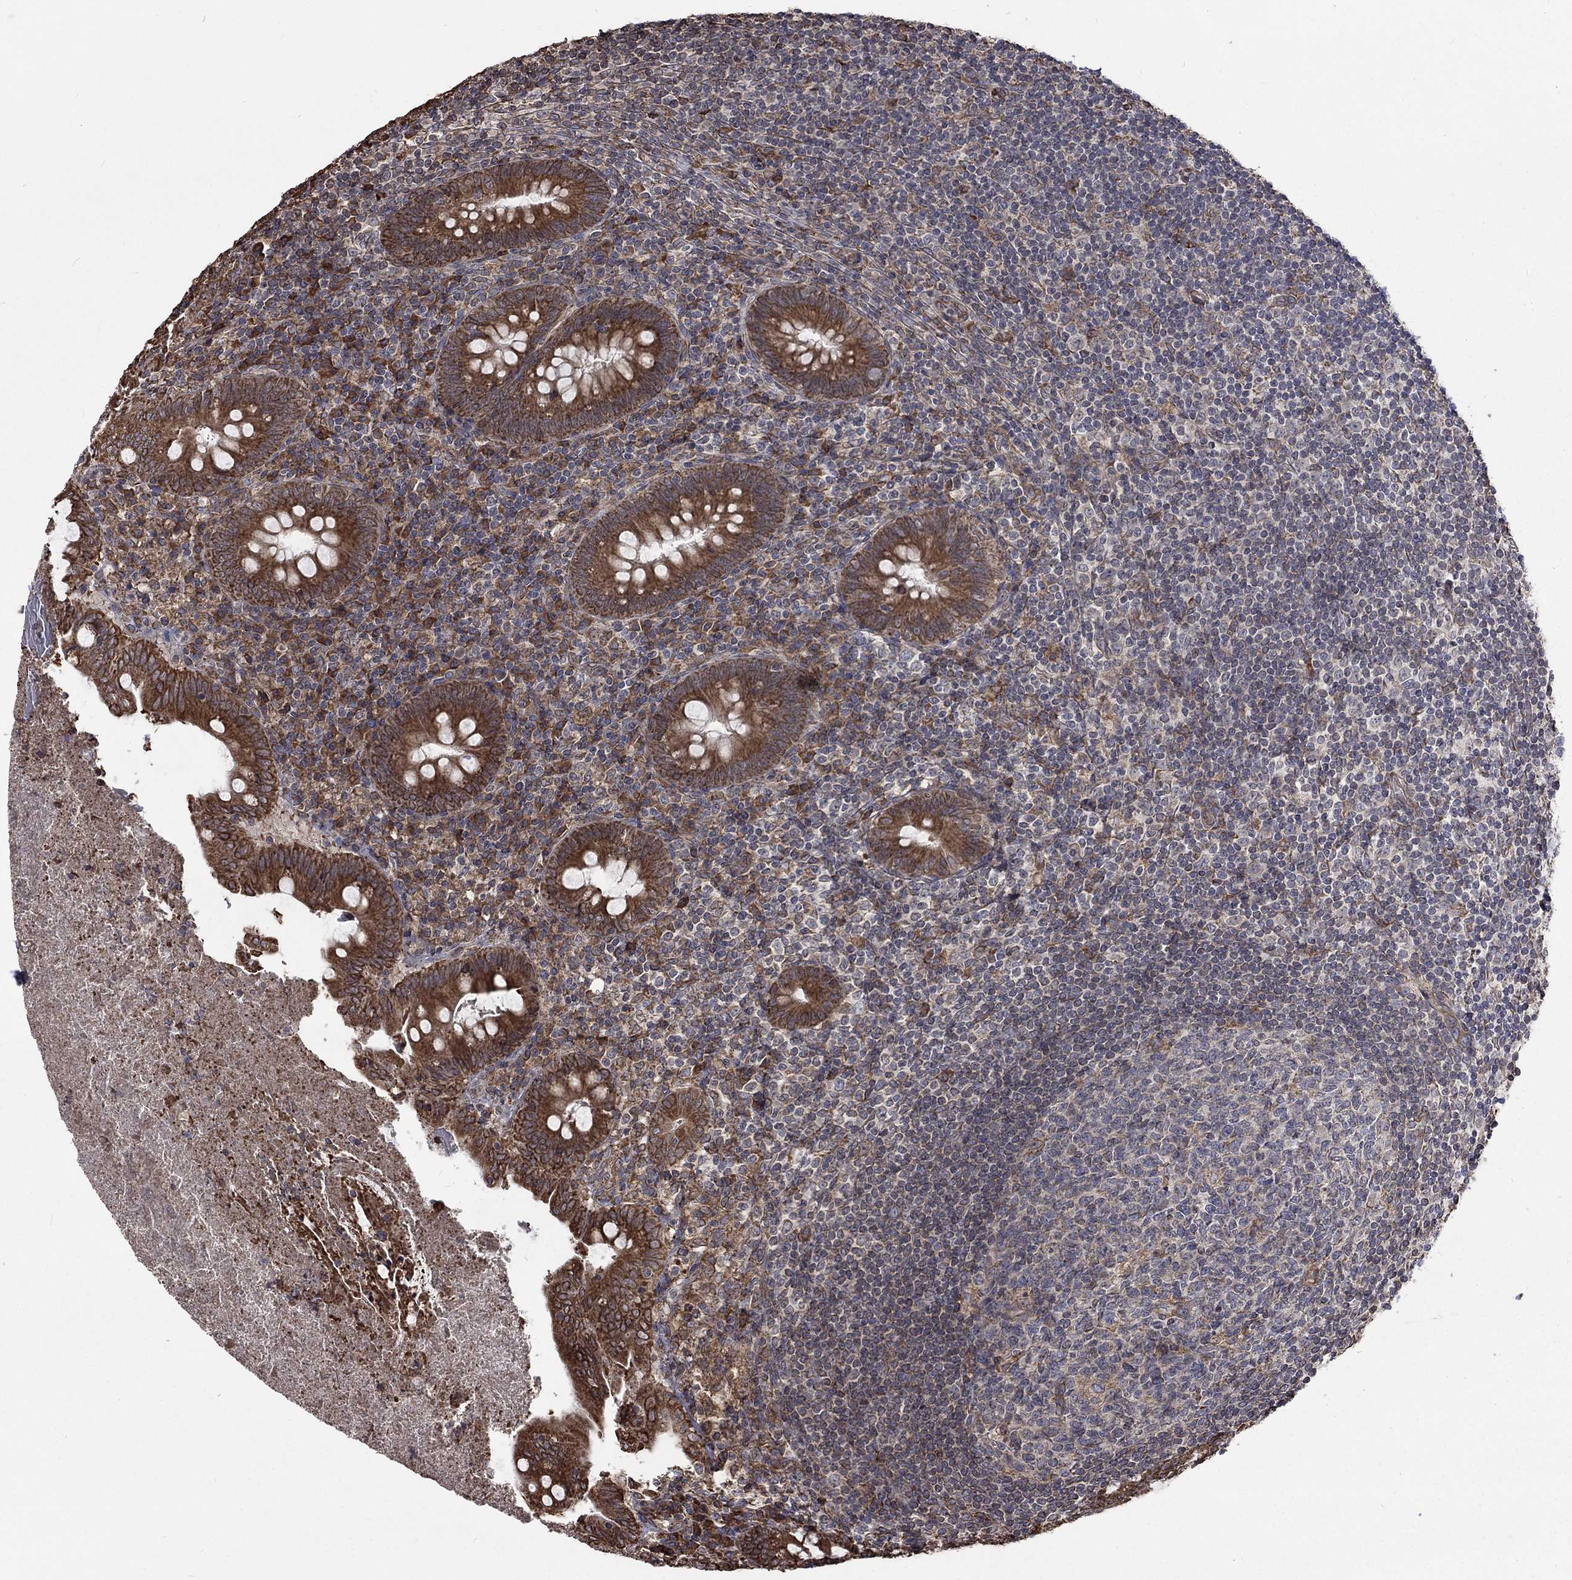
{"staining": {"intensity": "moderate", "quantity": ">75%", "location": "cytoplasmic/membranous"}, "tissue": "appendix", "cell_type": "Glandular cells", "image_type": "normal", "snomed": [{"axis": "morphology", "description": "Normal tissue, NOS"}, {"axis": "topography", "description": "Appendix"}], "caption": "This histopathology image exhibits immunohistochemistry staining of benign human appendix, with medium moderate cytoplasmic/membranous positivity in approximately >75% of glandular cells.", "gene": "ESRRA", "patient": {"sex": "male", "age": 47}}